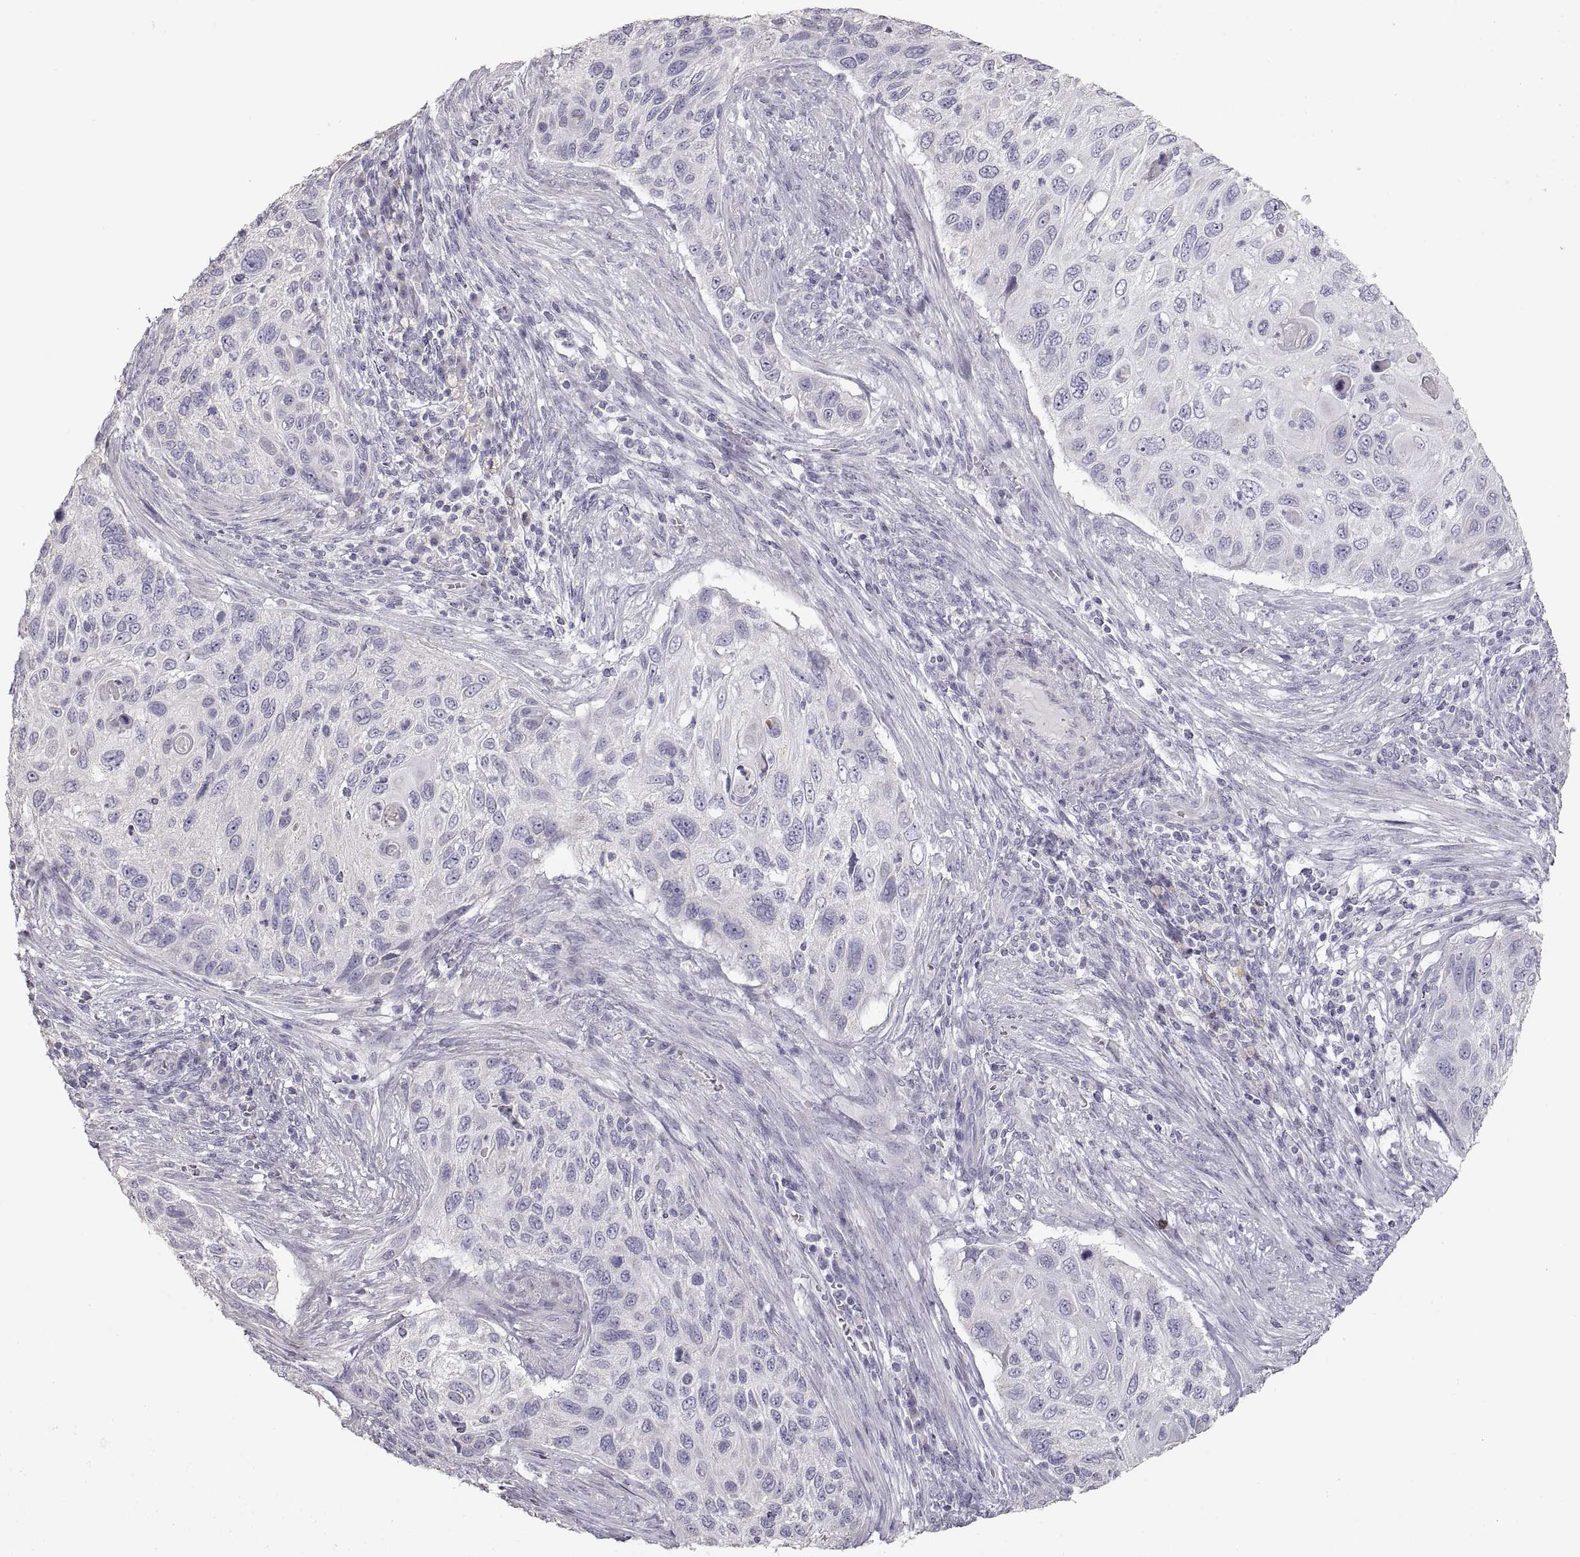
{"staining": {"intensity": "negative", "quantity": "none", "location": "none"}, "tissue": "cervical cancer", "cell_type": "Tumor cells", "image_type": "cancer", "snomed": [{"axis": "morphology", "description": "Squamous cell carcinoma, NOS"}, {"axis": "topography", "description": "Cervix"}], "caption": "The histopathology image shows no significant staining in tumor cells of cervical squamous cell carcinoma. The staining was performed using DAB to visualize the protein expression in brown, while the nuclei were stained in blue with hematoxylin (Magnification: 20x).", "gene": "ZP3", "patient": {"sex": "female", "age": 70}}